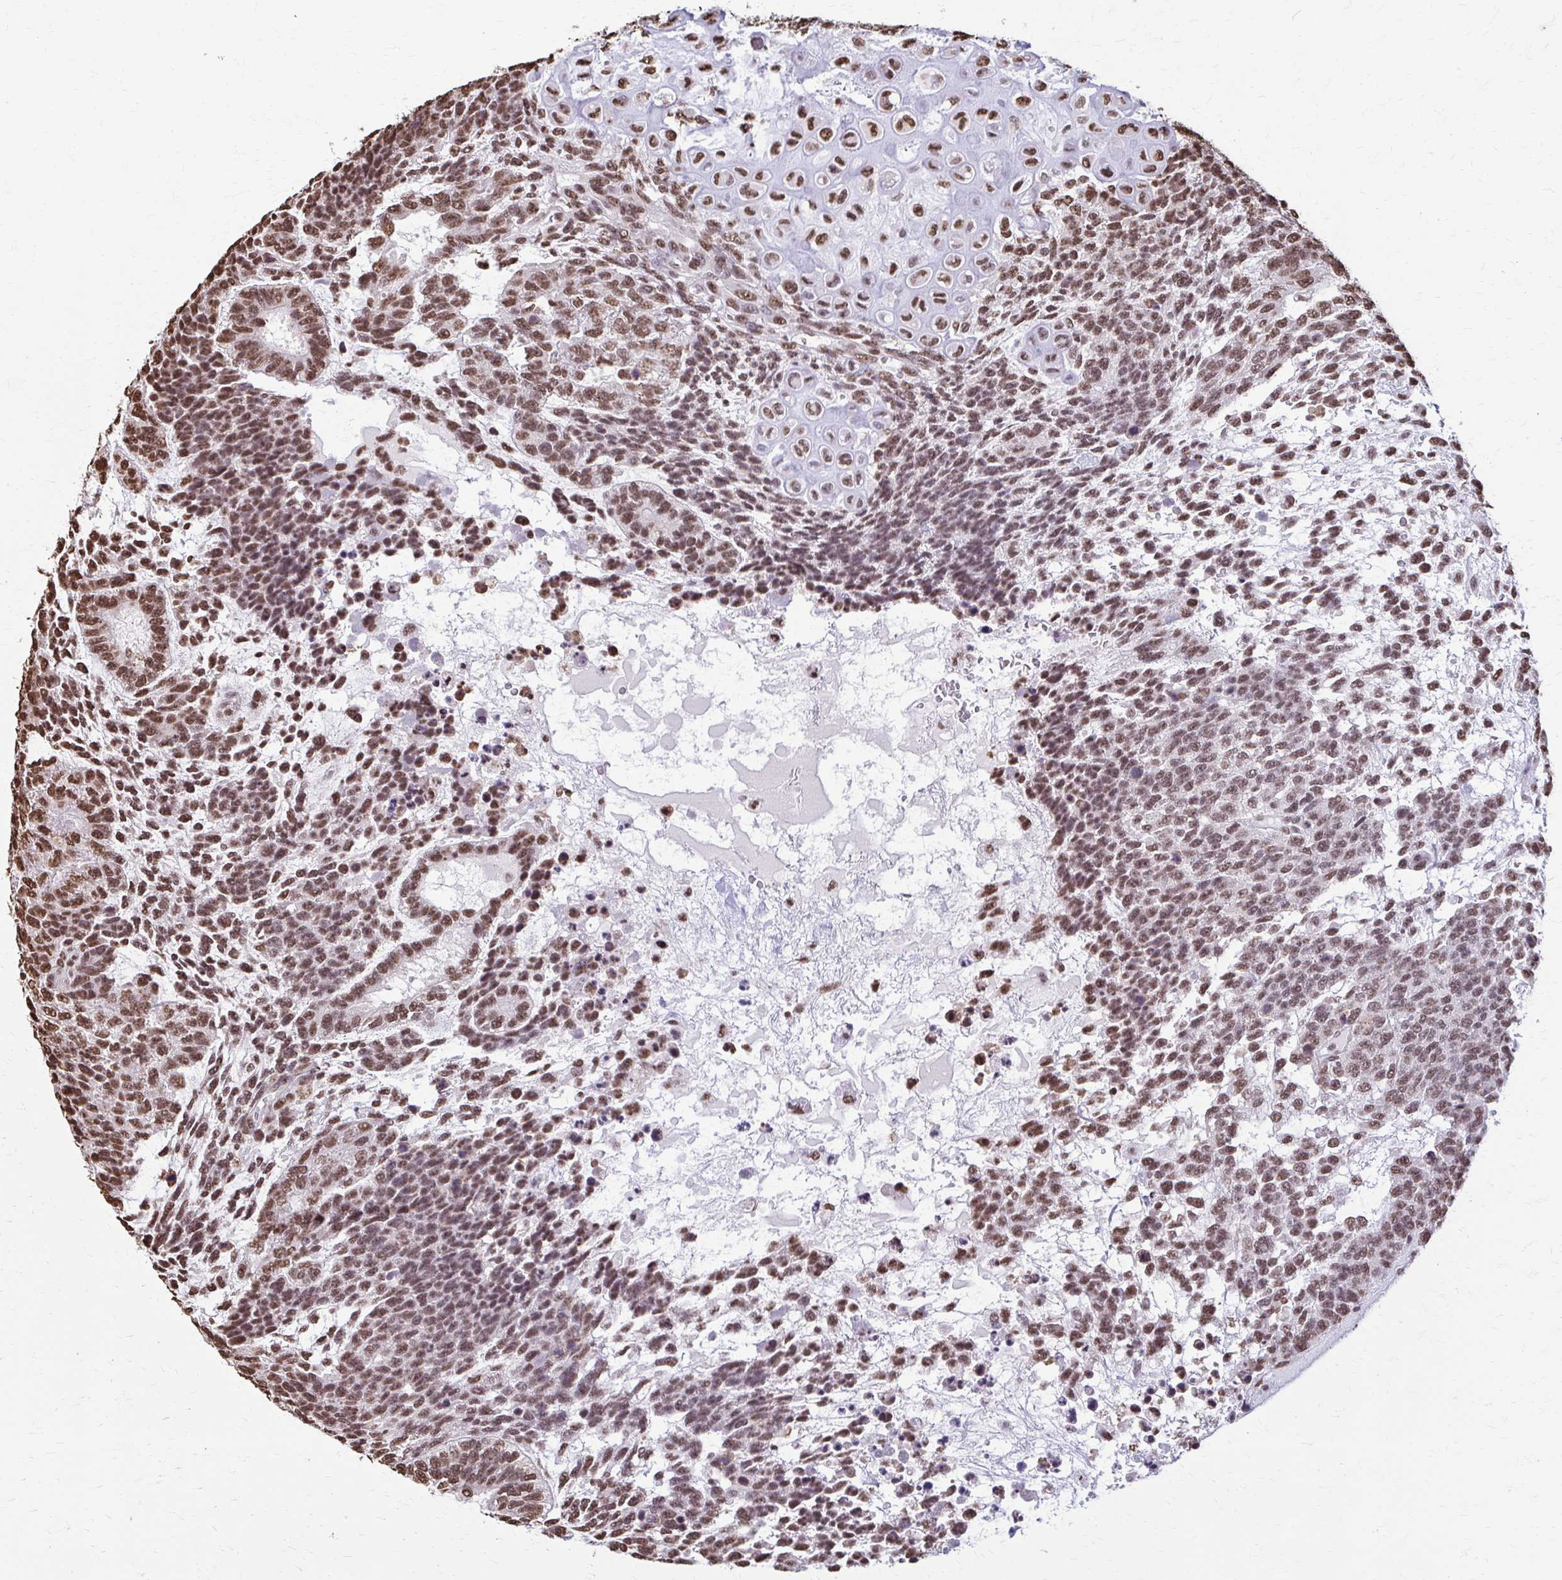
{"staining": {"intensity": "moderate", "quantity": ">75%", "location": "nuclear"}, "tissue": "testis cancer", "cell_type": "Tumor cells", "image_type": "cancer", "snomed": [{"axis": "morphology", "description": "Carcinoma, Embryonal, NOS"}, {"axis": "topography", "description": "Testis"}], "caption": "Testis embryonal carcinoma stained for a protein shows moderate nuclear positivity in tumor cells.", "gene": "SNRPA", "patient": {"sex": "male", "age": 23}}